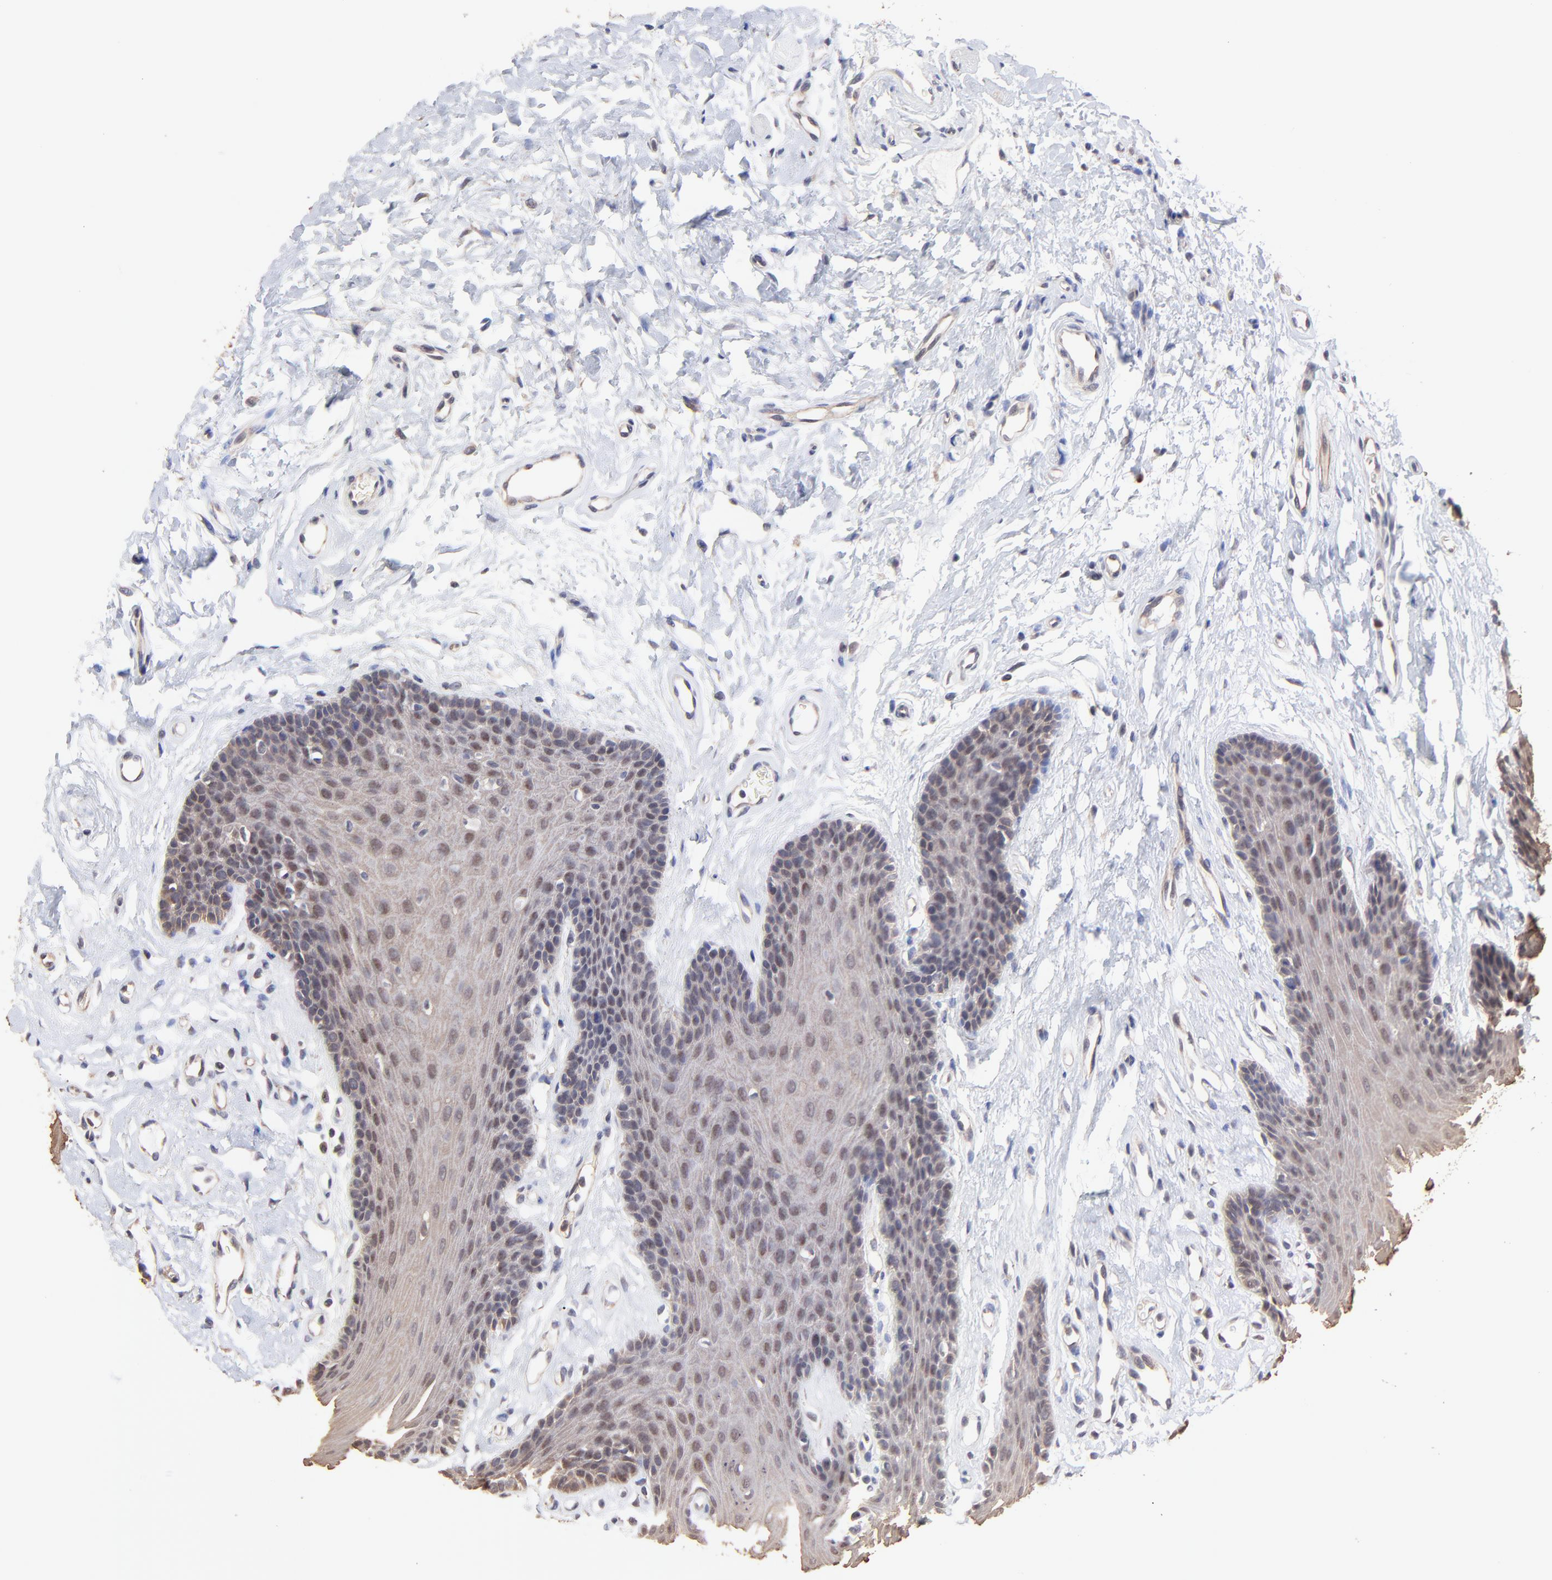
{"staining": {"intensity": "weak", "quantity": "<25%", "location": "cytoplasmic/membranous,nuclear"}, "tissue": "oral mucosa", "cell_type": "Squamous epithelial cells", "image_type": "normal", "snomed": [{"axis": "morphology", "description": "Normal tissue, NOS"}, {"axis": "topography", "description": "Oral tissue"}], "caption": "Human oral mucosa stained for a protein using immunohistochemistry (IHC) exhibits no positivity in squamous epithelial cells.", "gene": "PSMA6", "patient": {"sex": "male", "age": 62}}